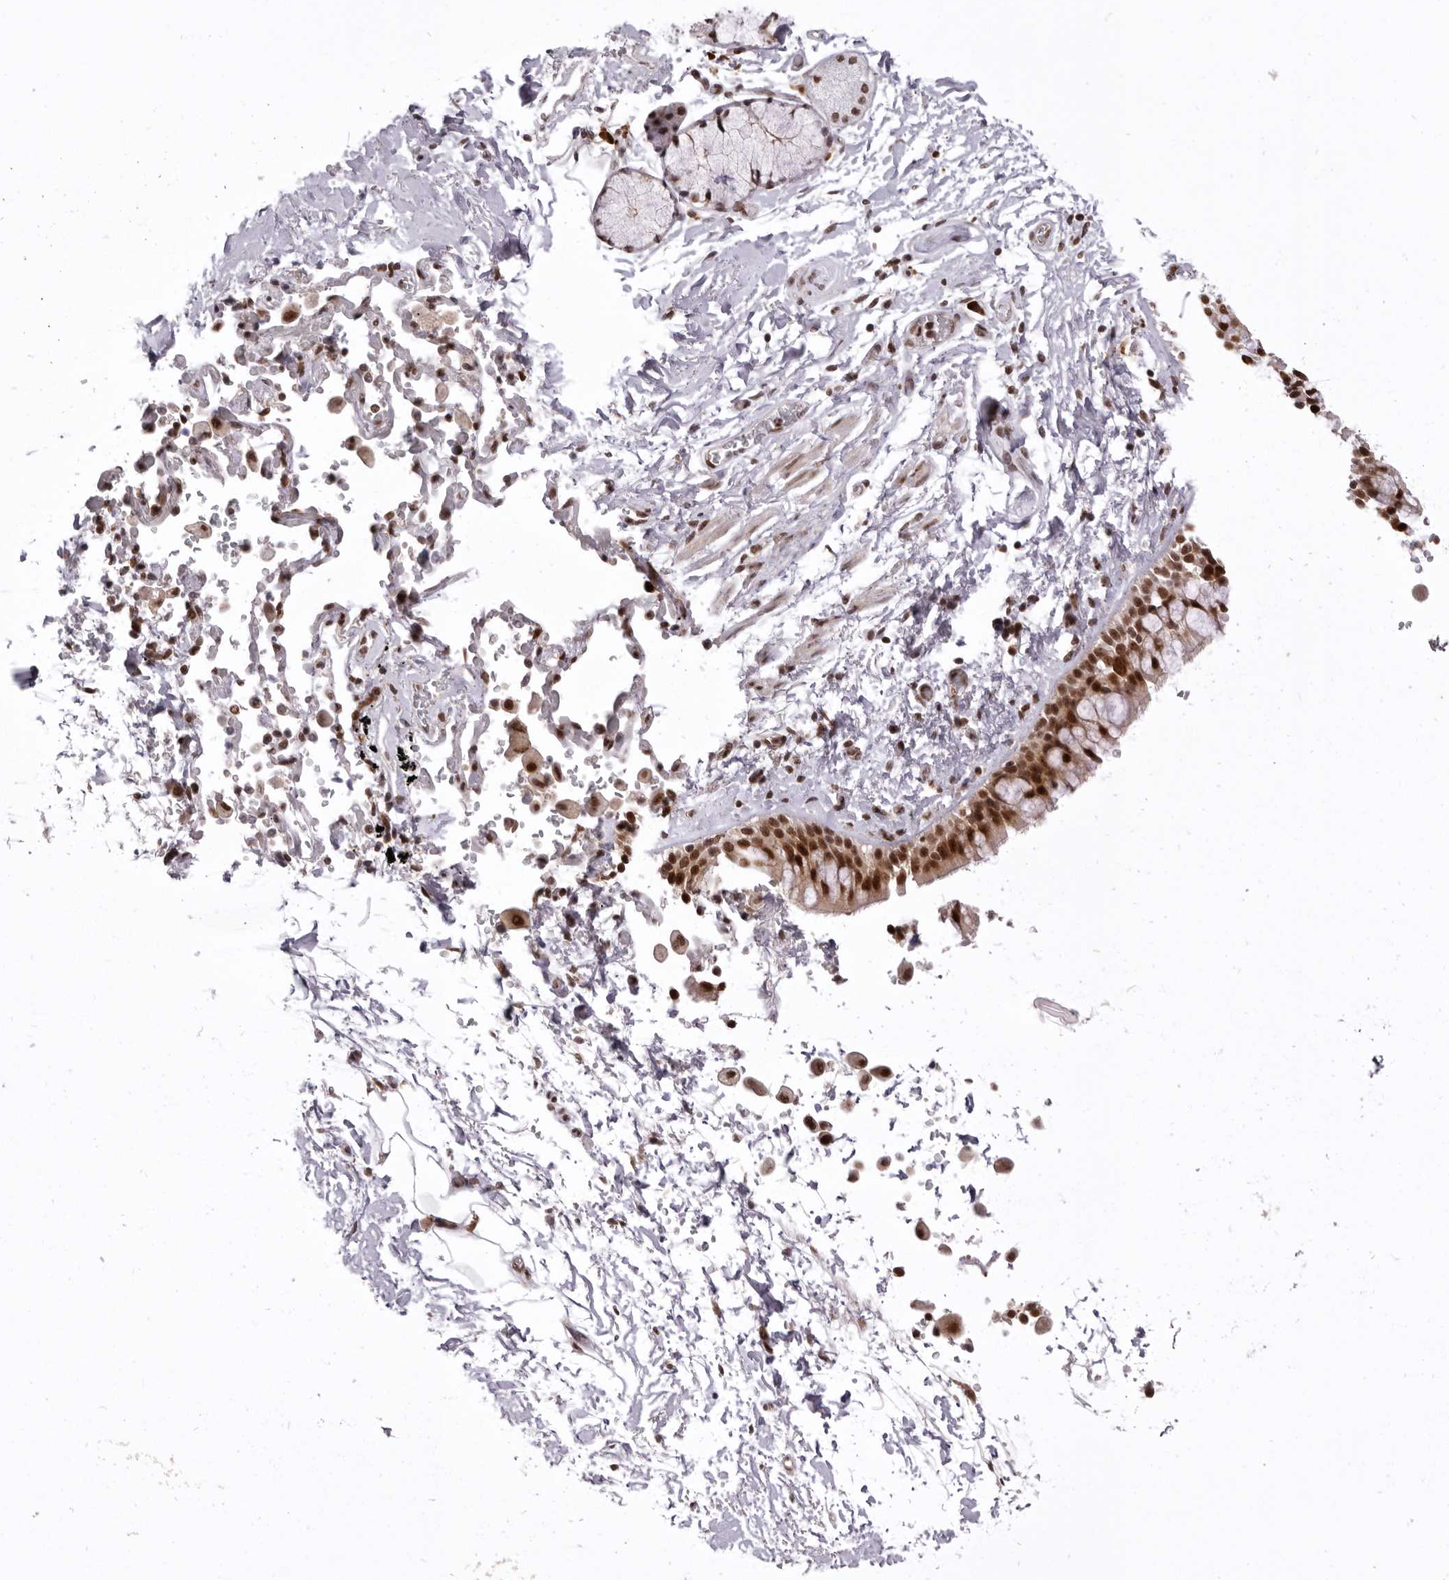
{"staining": {"intensity": "strong", "quantity": ">75%", "location": "nuclear"}, "tissue": "bronchus", "cell_type": "Respiratory epithelial cells", "image_type": "normal", "snomed": [{"axis": "morphology", "description": "Normal tissue, NOS"}, {"axis": "morphology", "description": "Inflammation, NOS"}, {"axis": "topography", "description": "Cartilage tissue"}, {"axis": "topography", "description": "Bronchus"}, {"axis": "topography", "description": "Lung"}], "caption": "The micrograph displays a brown stain indicating the presence of a protein in the nuclear of respiratory epithelial cells in bronchus. (DAB IHC, brown staining for protein, blue staining for nuclei).", "gene": "CHTOP", "patient": {"sex": "female", "age": 64}}